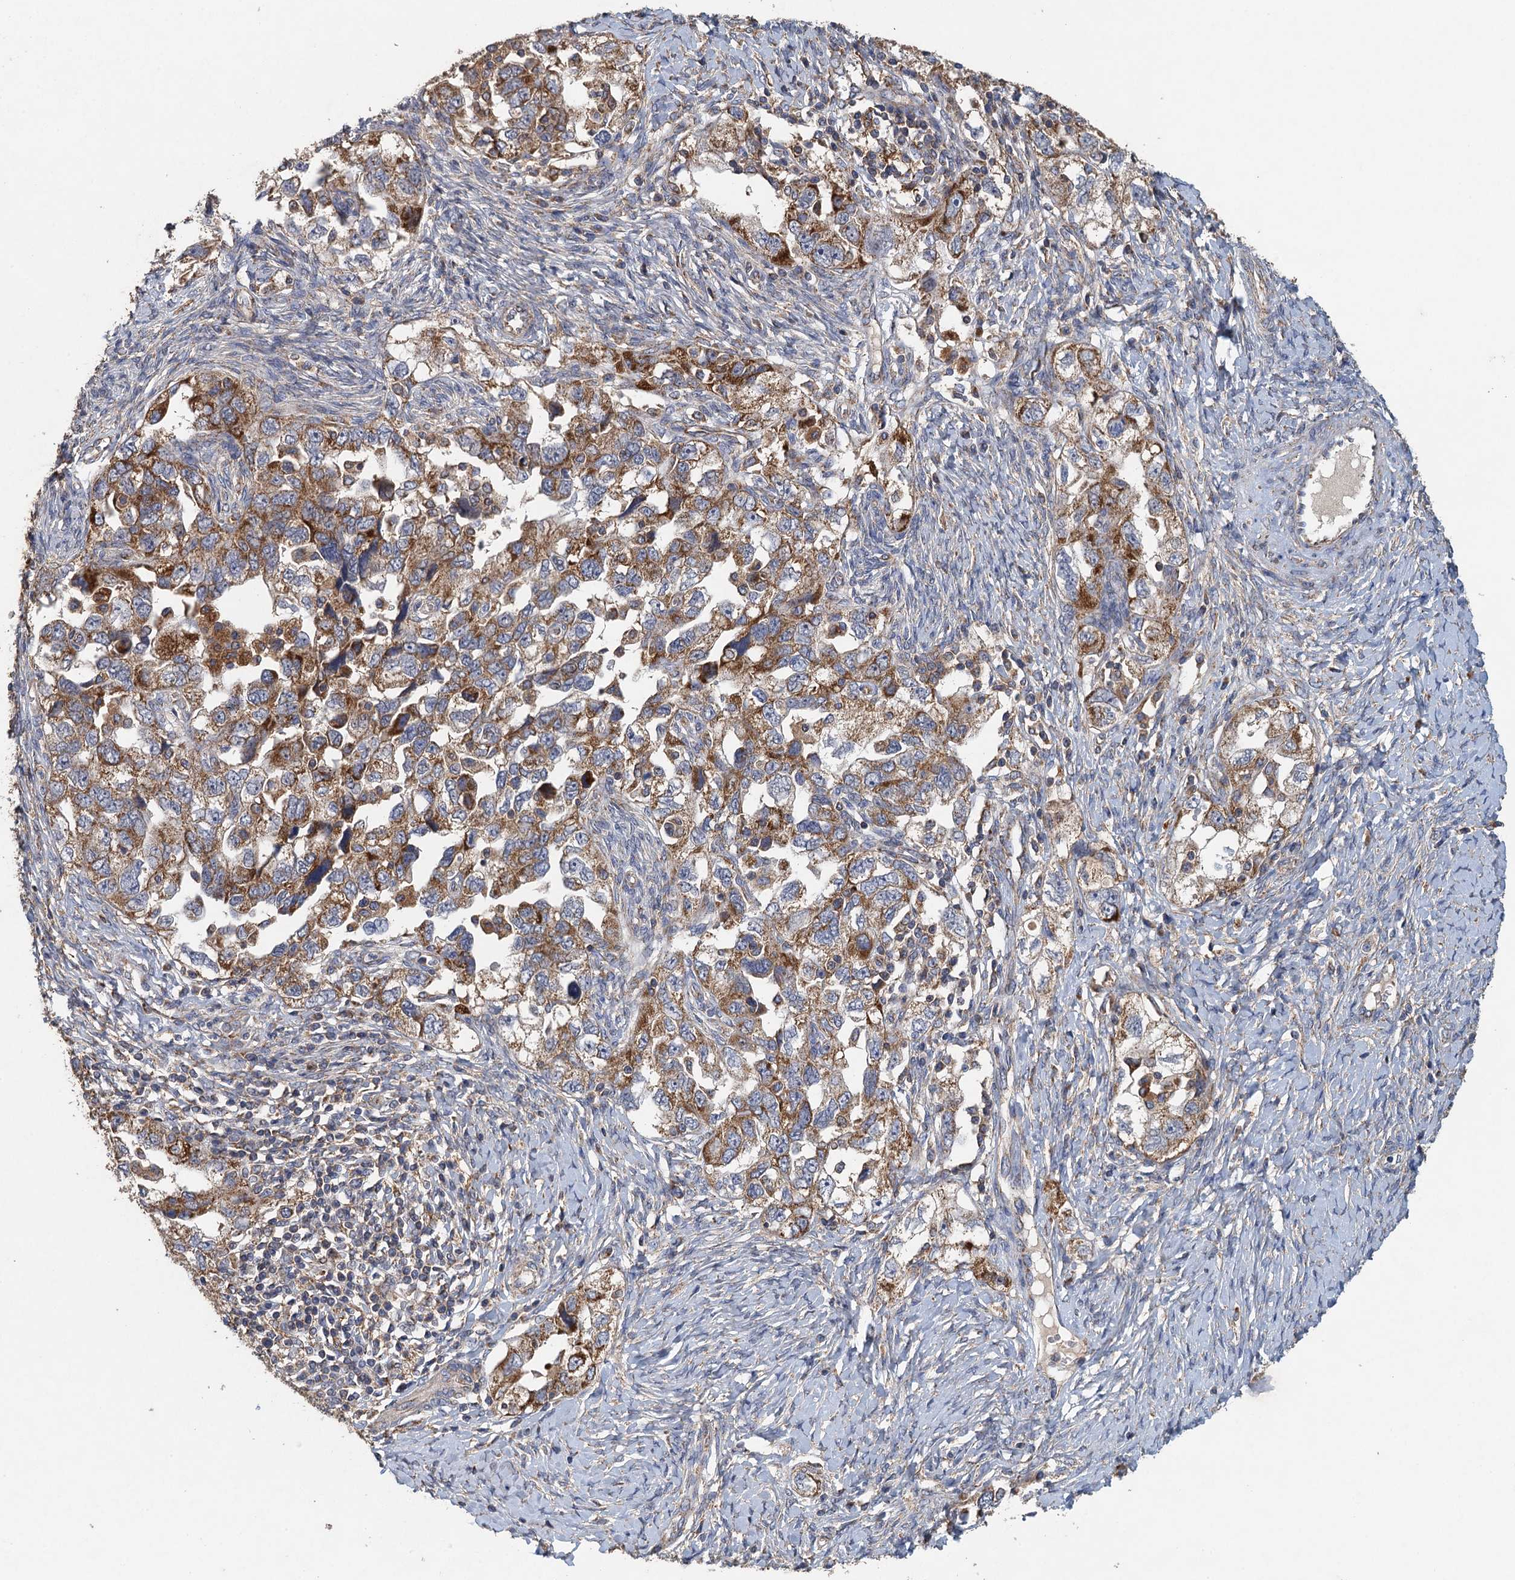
{"staining": {"intensity": "moderate", "quantity": ">75%", "location": "cytoplasmic/membranous"}, "tissue": "ovarian cancer", "cell_type": "Tumor cells", "image_type": "cancer", "snomed": [{"axis": "morphology", "description": "Carcinoma, NOS"}, {"axis": "morphology", "description": "Cystadenocarcinoma, serous, NOS"}, {"axis": "topography", "description": "Ovary"}], "caption": "Tumor cells reveal medium levels of moderate cytoplasmic/membranous expression in about >75% of cells in human carcinoma (ovarian).", "gene": "BCS1L", "patient": {"sex": "female", "age": 69}}